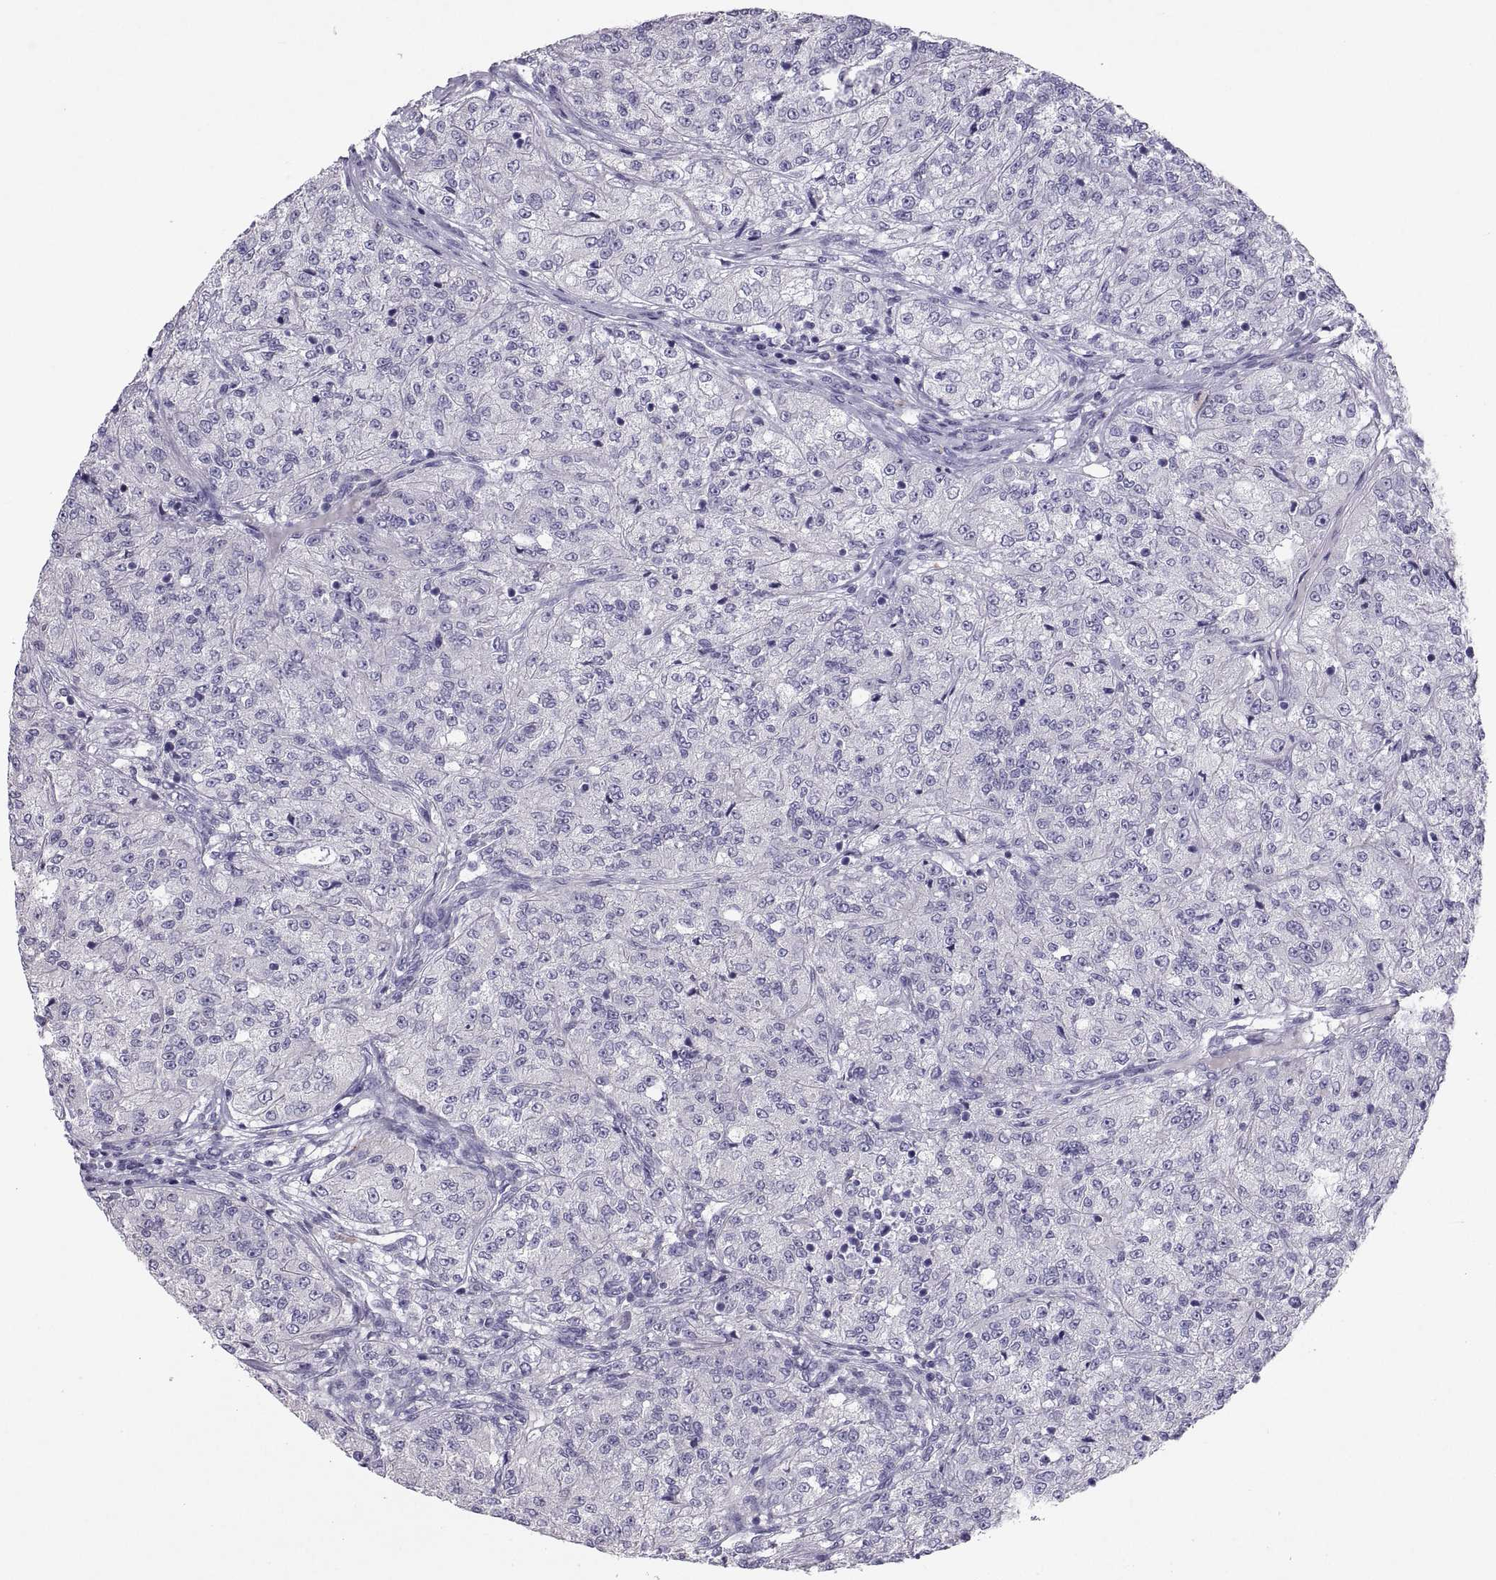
{"staining": {"intensity": "negative", "quantity": "none", "location": "none"}, "tissue": "renal cancer", "cell_type": "Tumor cells", "image_type": "cancer", "snomed": [{"axis": "morphology", "description": "Adenocarcinoma, NOS"}, {"axis": "topography", "description": "Kidney"}], "caption": "A photomicrograph of human renal adenocarcinoma is negative for staining in tumor cells.", "gene": "IGSF1", "patient": {"sex": "female", "age": 63}}